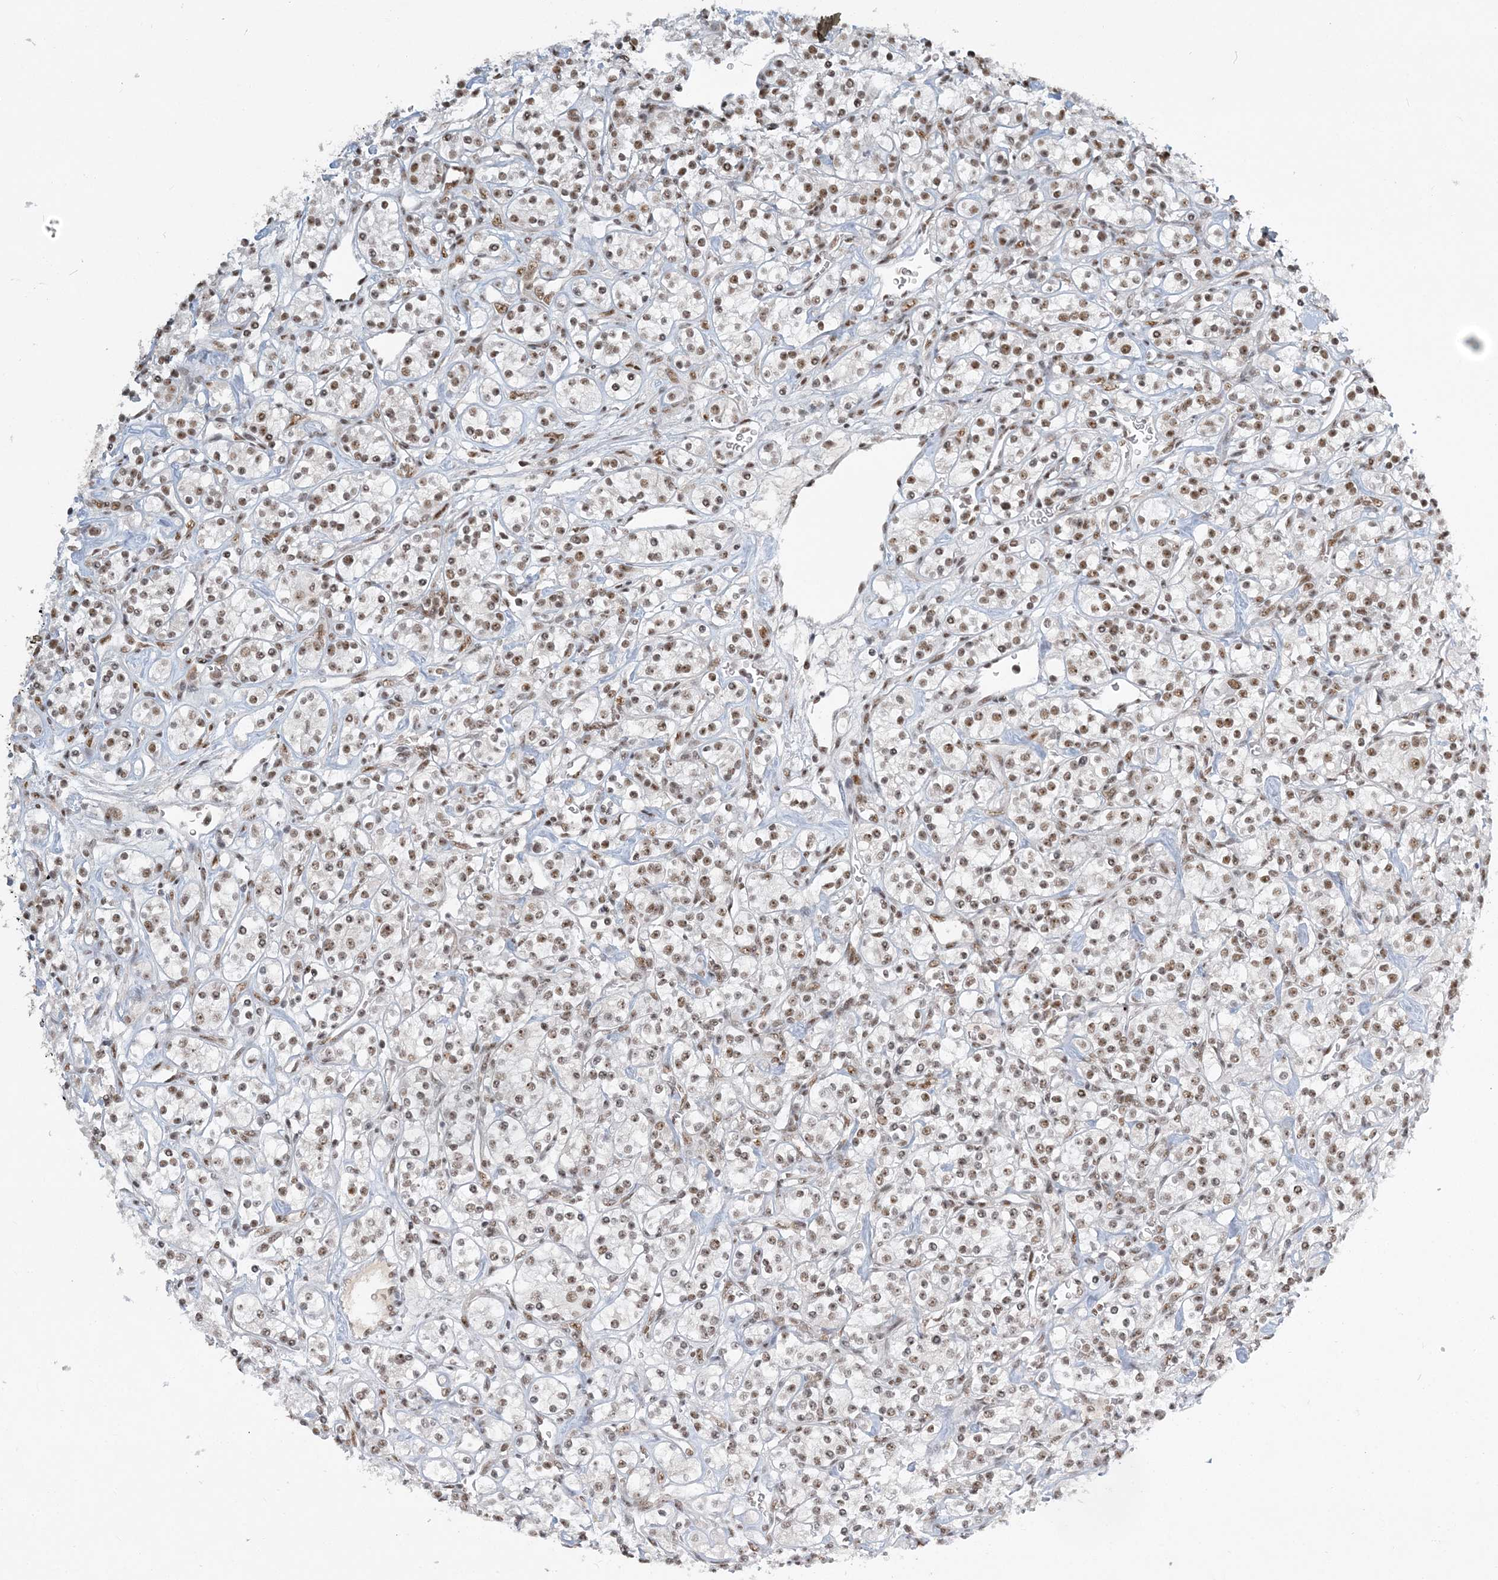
{"staining": {"intensity": "moderate", "quantity": ">75%", "location": "nuclear"}, "tissue": "renal cancer", "cell_type": "Tumor cells", "image_type": "cancer", "snomed": [{"axis": "morphology", "description": "Adenocarcinoma, NOS"}, {"axis": "topography", "description": "Kidney"}], "caption": "Brown immunohistochemical staining in renal cancer shows moderate nuclear positivity in about >75% of tumor cells. (IHC, brightfield microscopy, high magnification).", "gene": "PLRG1", "patient": {"sex": "male", "age": 77}}